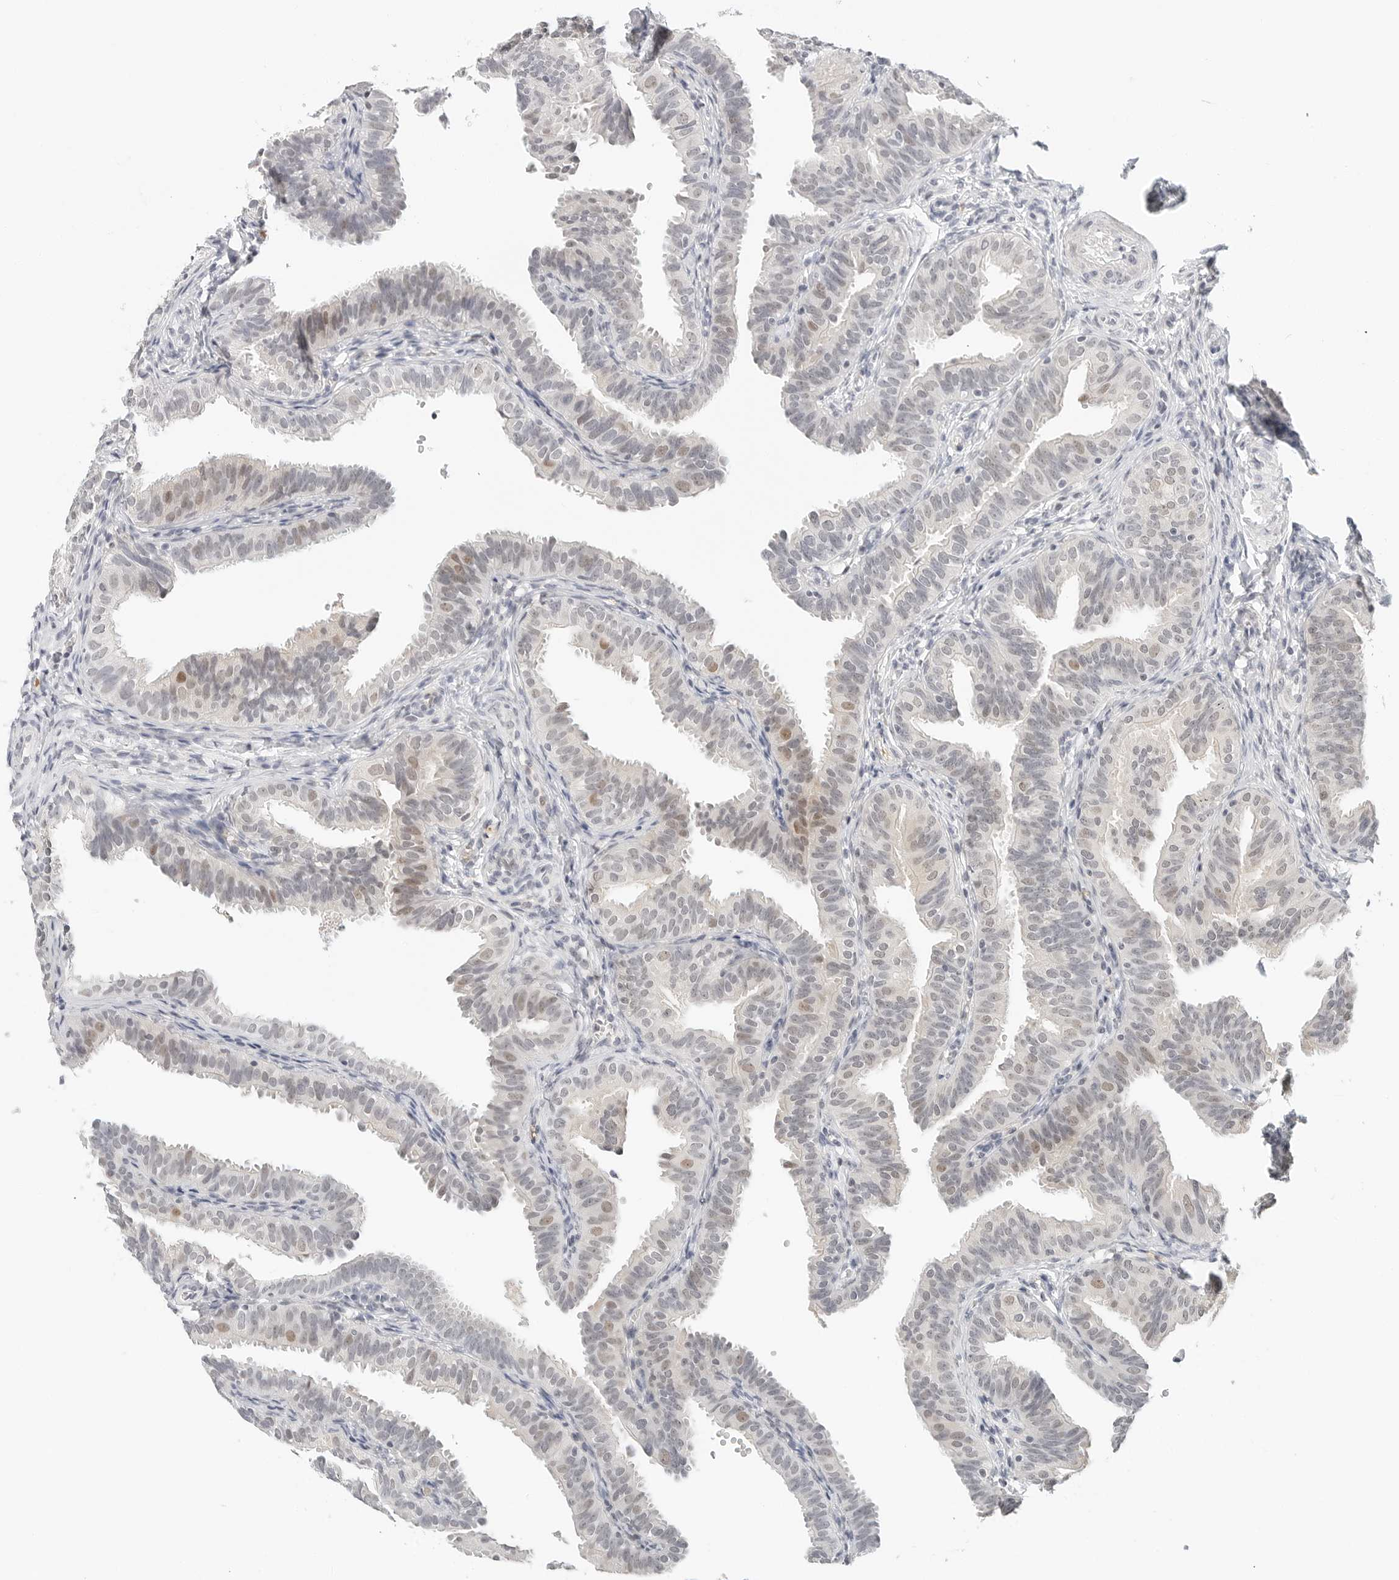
{"staining": {"intensity": "weak", "quantity": "25%-75%", "location": "nuclear"}, "tissue": "fallopian tube", "cell_type": "Glandular cells", "image_type": "normal", "snomed": [{"axis": "morphology", "description": "Normal tissue, NOS"}, {"axis": "topography", "description": "Fallopian tube"}], "caption": "DAB immunohistochemical staining of normal human fallopian tube exhibits weak nuclear protein staining in approximately 25%-75% of glandular cells.", "gene": "TSEN2", "patient": {"sex": "female", "age": 35}}